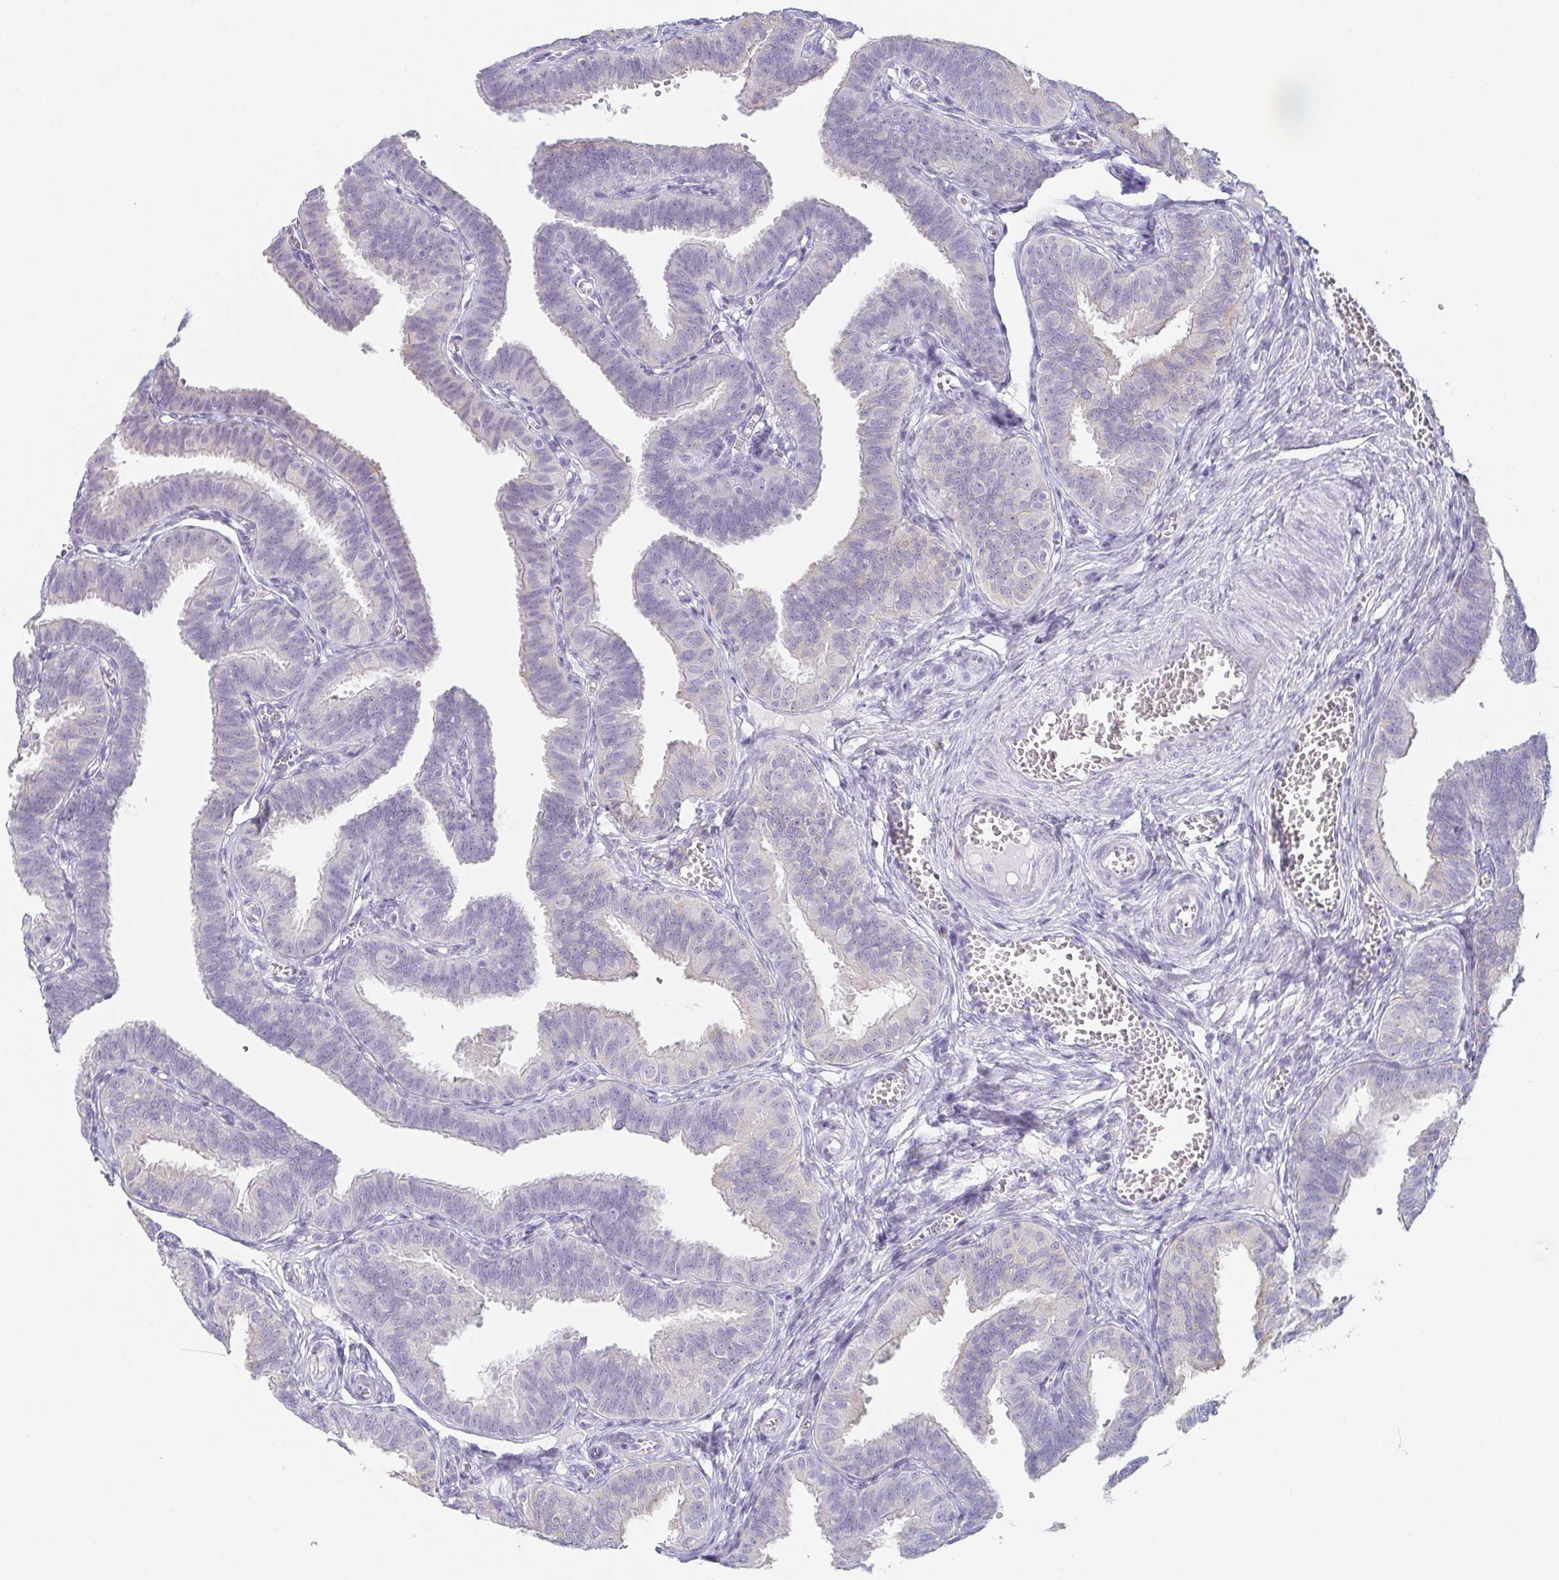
{"staining": {"intensity": "negative", "quantity": "none", "location": "none"}, "tissue": "fallopian tube", "cell_type": "Glandular cells", "image_type": "normal", "snomed": [{"axis": "morphology", "description": "Normal tissue, NOS"}, {"axis": "topography", "description": "Fallopian tube"}], "caption": "Fallopian tube was stained to show a protein in brown. There is no significant staining in glandular cells. (DAB (3,3'-diaminobenzidine) immunohistochemistry (IHC) visualized using brightfield microscopy, high magnification).", "gene": "PRR27", "patient": {"sex": "female", "age": 25}}